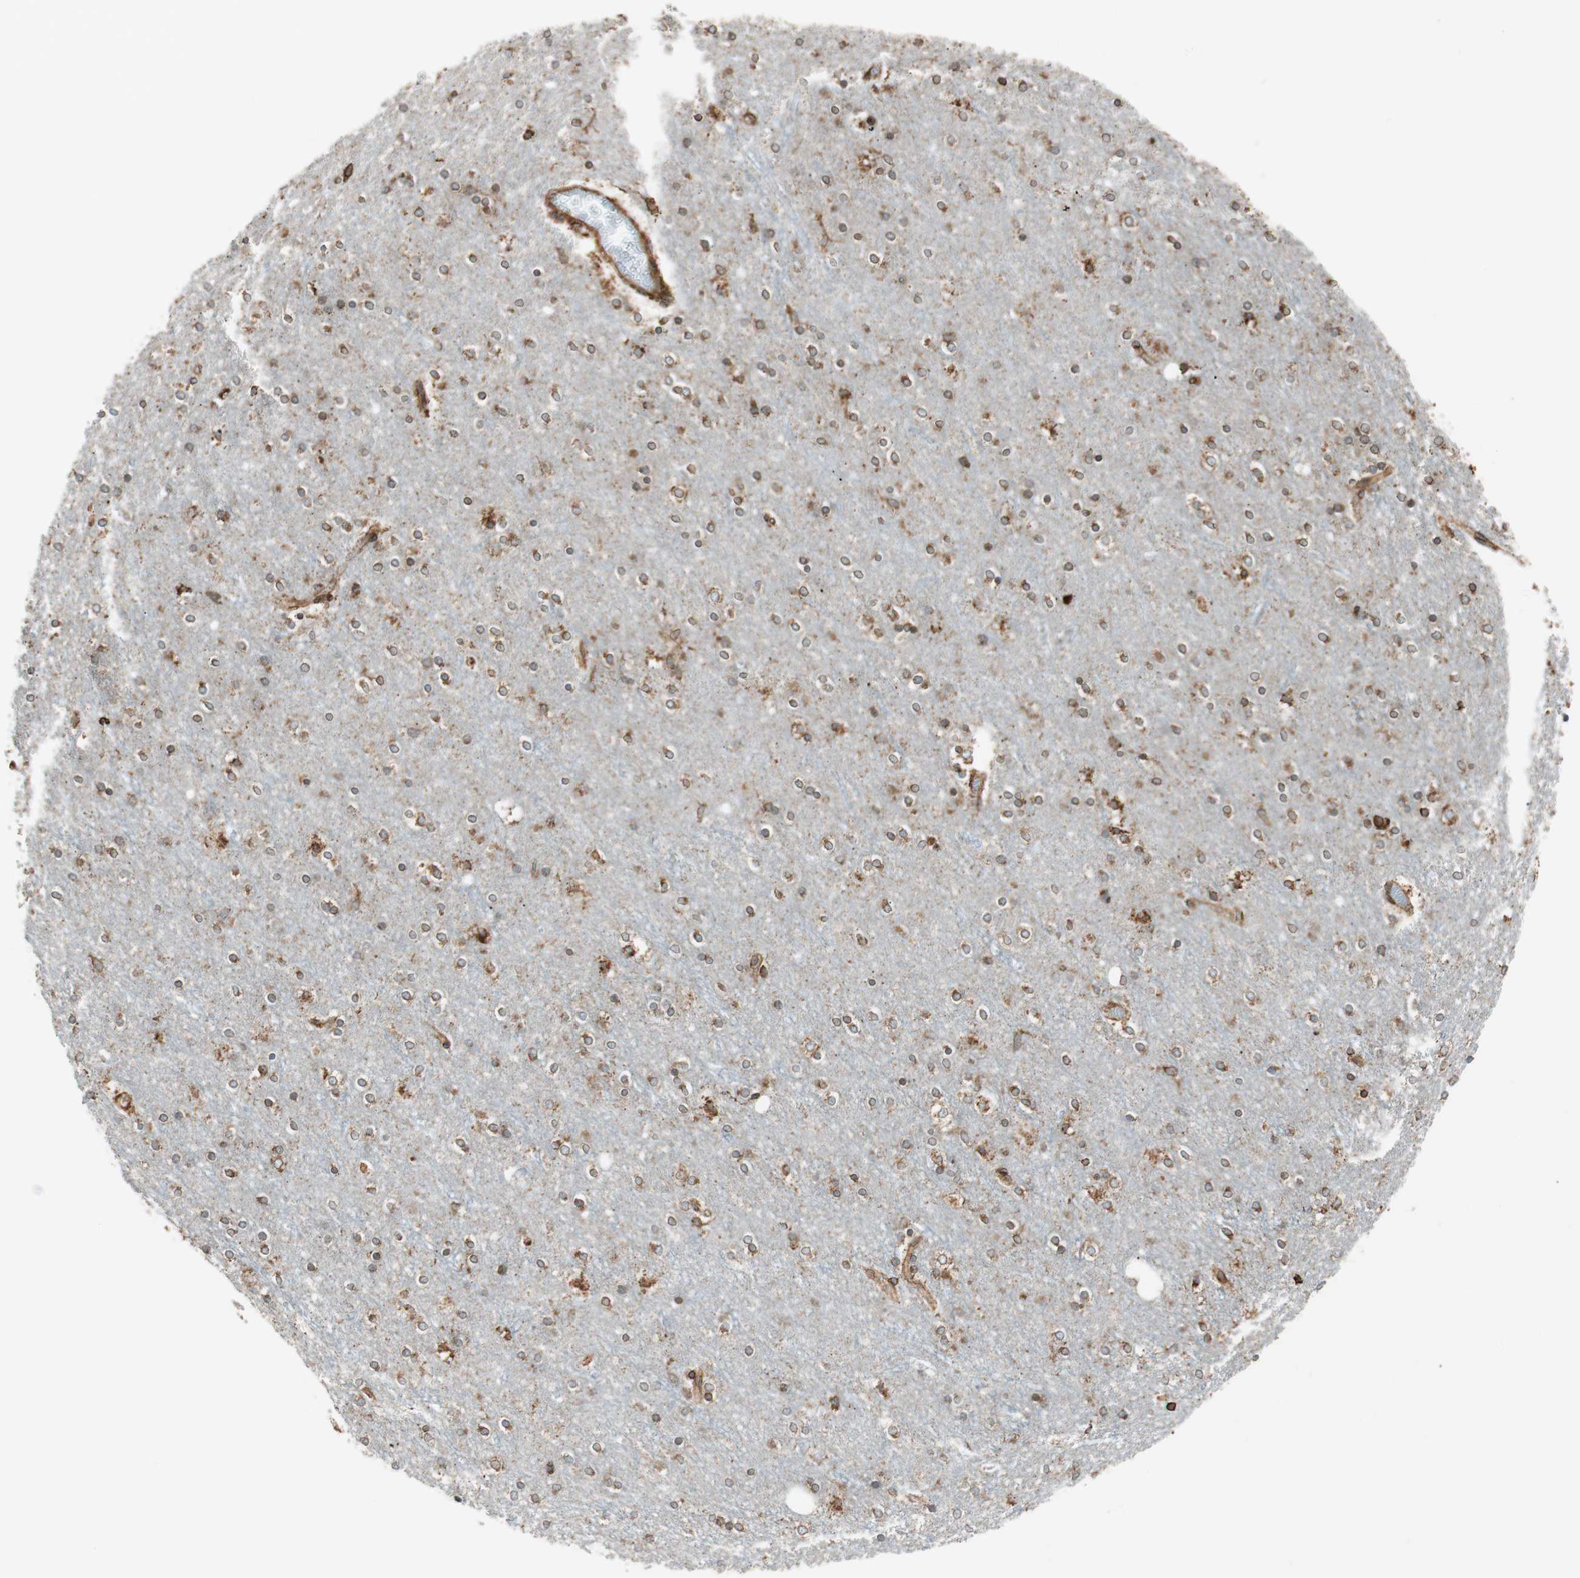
{"staining": {"intensity": "moderate", "quantity": ">75%", "location": "cytoplasmic/membranous"}, "tissue": "cerebral cortex", "cell_type": "Endothelial cells", "image_type": "normal", "snomed": [{"axis": "morphology", "description": "Normal tissue, NOS"}, {"axis": "topography", "description": "Cerebral cortex"}], "caption": "The histopathology image exhibits staining of unremarkable cerebral cortex, revealing moderate cytoplasmic/membranous protein positivity (brown color) within endothelial cells. (IHC, brightfield microscopy, high magnification).", "gene": "PRKCSH", "patient": {"sex": "female", "age": 54}}